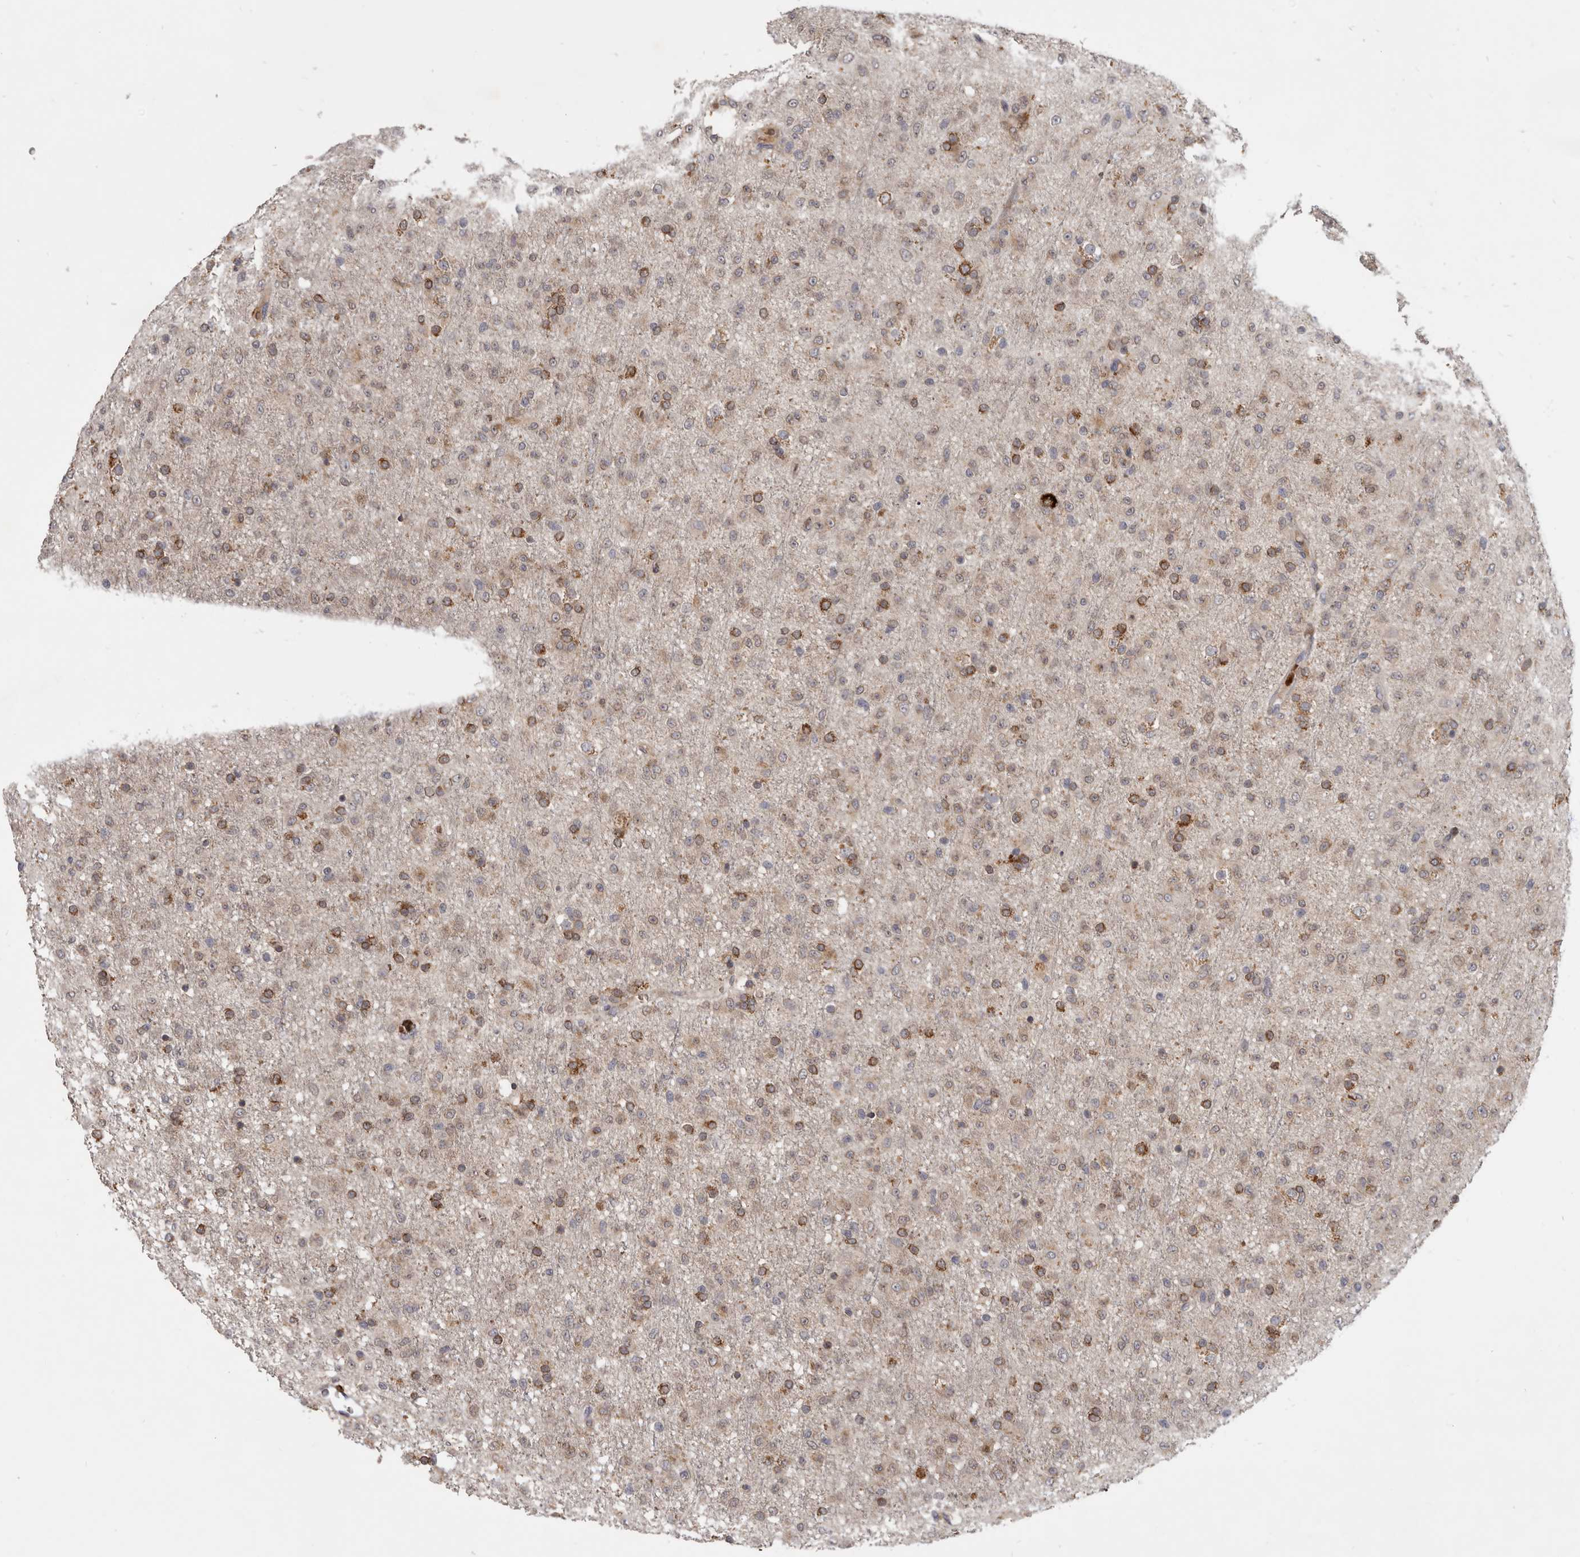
{"staining": {"intensity": "weak", "quantity": "25%-75%", "location": "cytoplasmic/membranous"}, "tissue": "glioma", "cell_type": "Tumor cells", "image_type": "cancer", "snomed": [{"axis": "morphology", "description": "Glioma, malignant, Low grade"}, {"axis": "topography", "description": "Brain"}], "caption": "Glioma stained with a brown dye demonstrates weak cytoplasmic/membranous positive staining in about 25%-75% of tumor cells.", "gene": "NENF", "patient": {"sex": "male", "age": 65}}